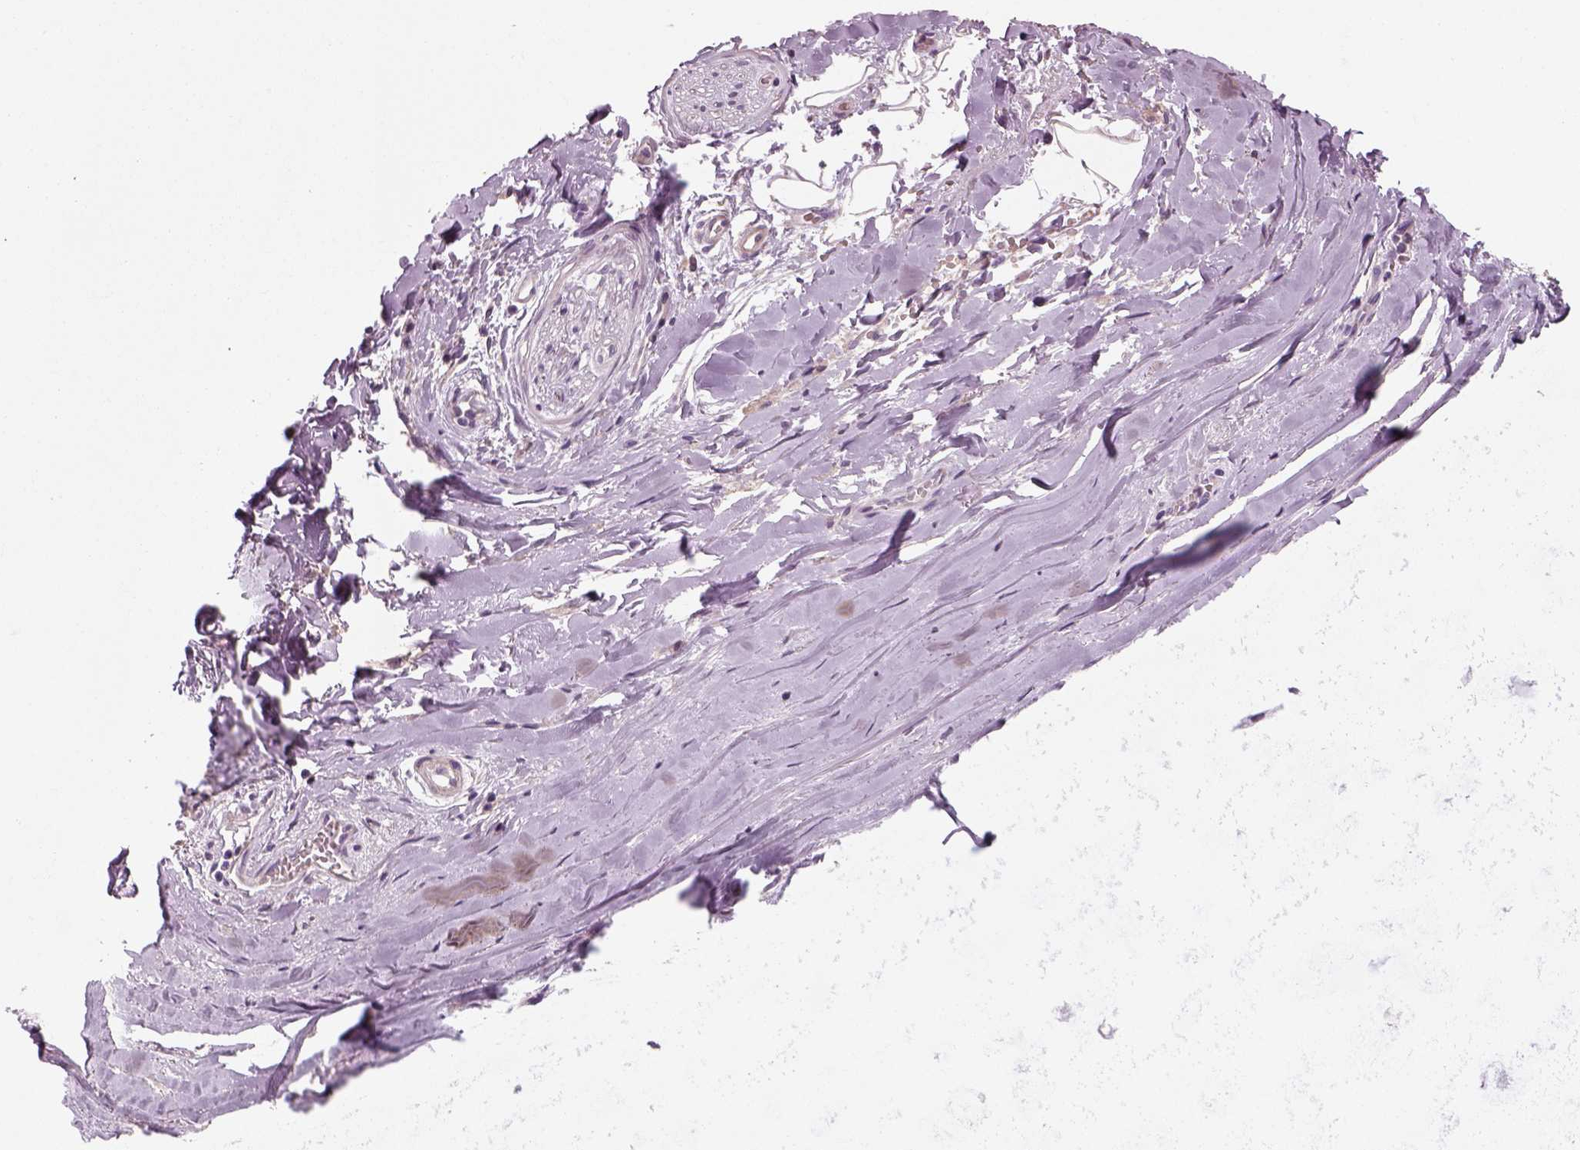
{"staining": {"intensity": "negative", "quantity": "none", "location": "none"}, "tissue": "adipose tissue", "cell_type": "Adipocytes", "image_type": "normal", "snomed": [{"axis": "morphology", "description": "Normal tissue, NOS"}, {"axis": "topography", "description": "Cartilage tissue"}, {"axis": "topography", "description": "Nasopharynx"}, {"axis": "topography", "description": "Thyroid gland"}], "caption": "This histopathology image is of unremarkable adipose tissue stained with IHC to label a protein in brown with the nuclei are counter-stained blue. There is no expression in adipocytes. Brightfield microscopy of IHC stained with DAB (3,3'-diaminobenzidine) (brown) and hematoxylin (blue), captured at high magnification.", "gene": "ELOVL3", "patient": {"sex": "male", "age": 63}}